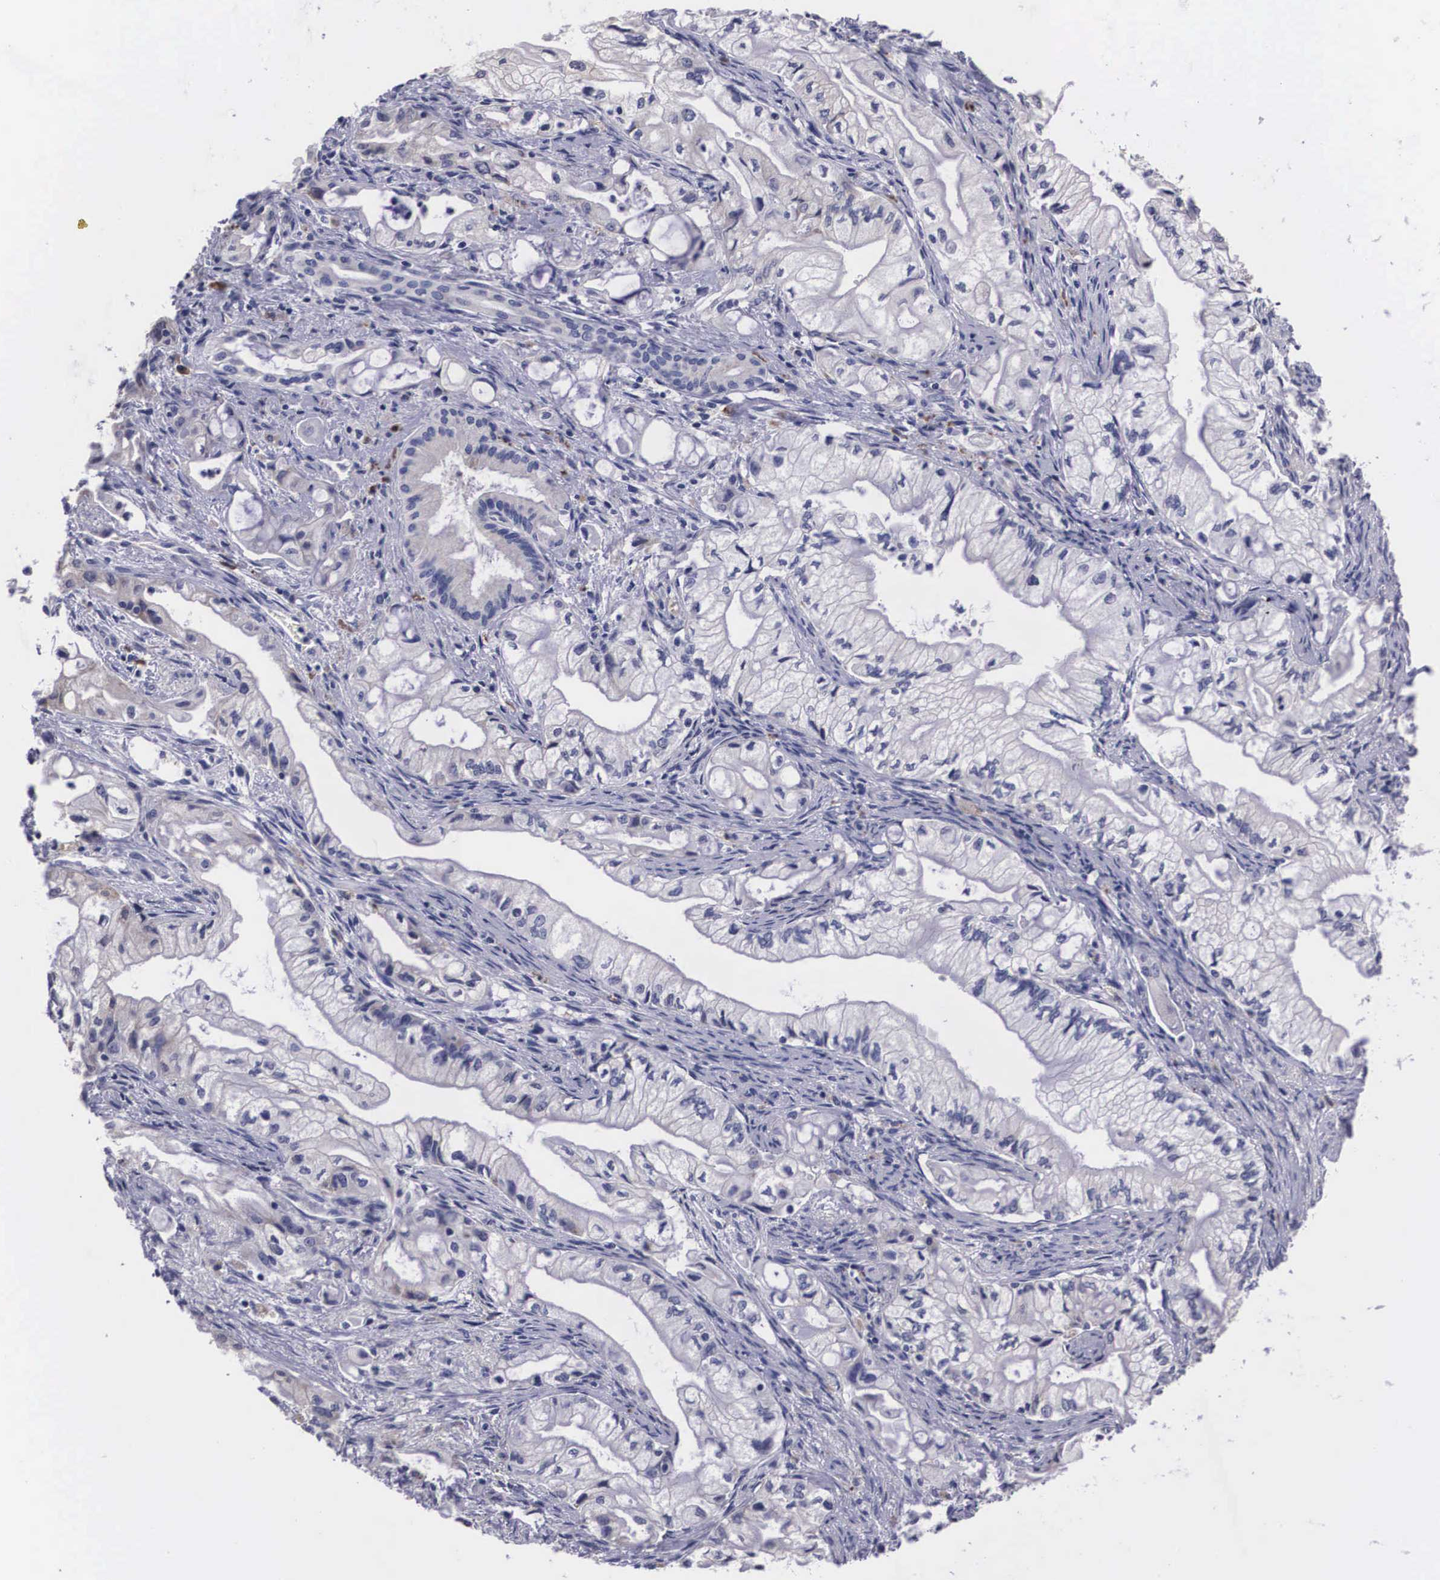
{"staining": {"intensity": "negative", "quantity": "none", "location": "none"}, "tissue": "pancreatic cancer", "cell_type": "Tumor cells", "image_type": "cancer", "snomed": [{"axis": "morphology", "description": "Adenocarcinoma, NOS"}, {"axis": "topography", "description": "Pancreas"}], "caption": "Immunohistochemistry of pancreatic cancer (adenocarcinoma) reveals no expression in tumor cells. (Stains: DAB immunohistochemistry (IHC) with hematoxylin counter stain, Microscopy: brightfield microscopy at high magnification).", "gene": "CRELD2", "patient": {"sex": "male", "age": 79}}